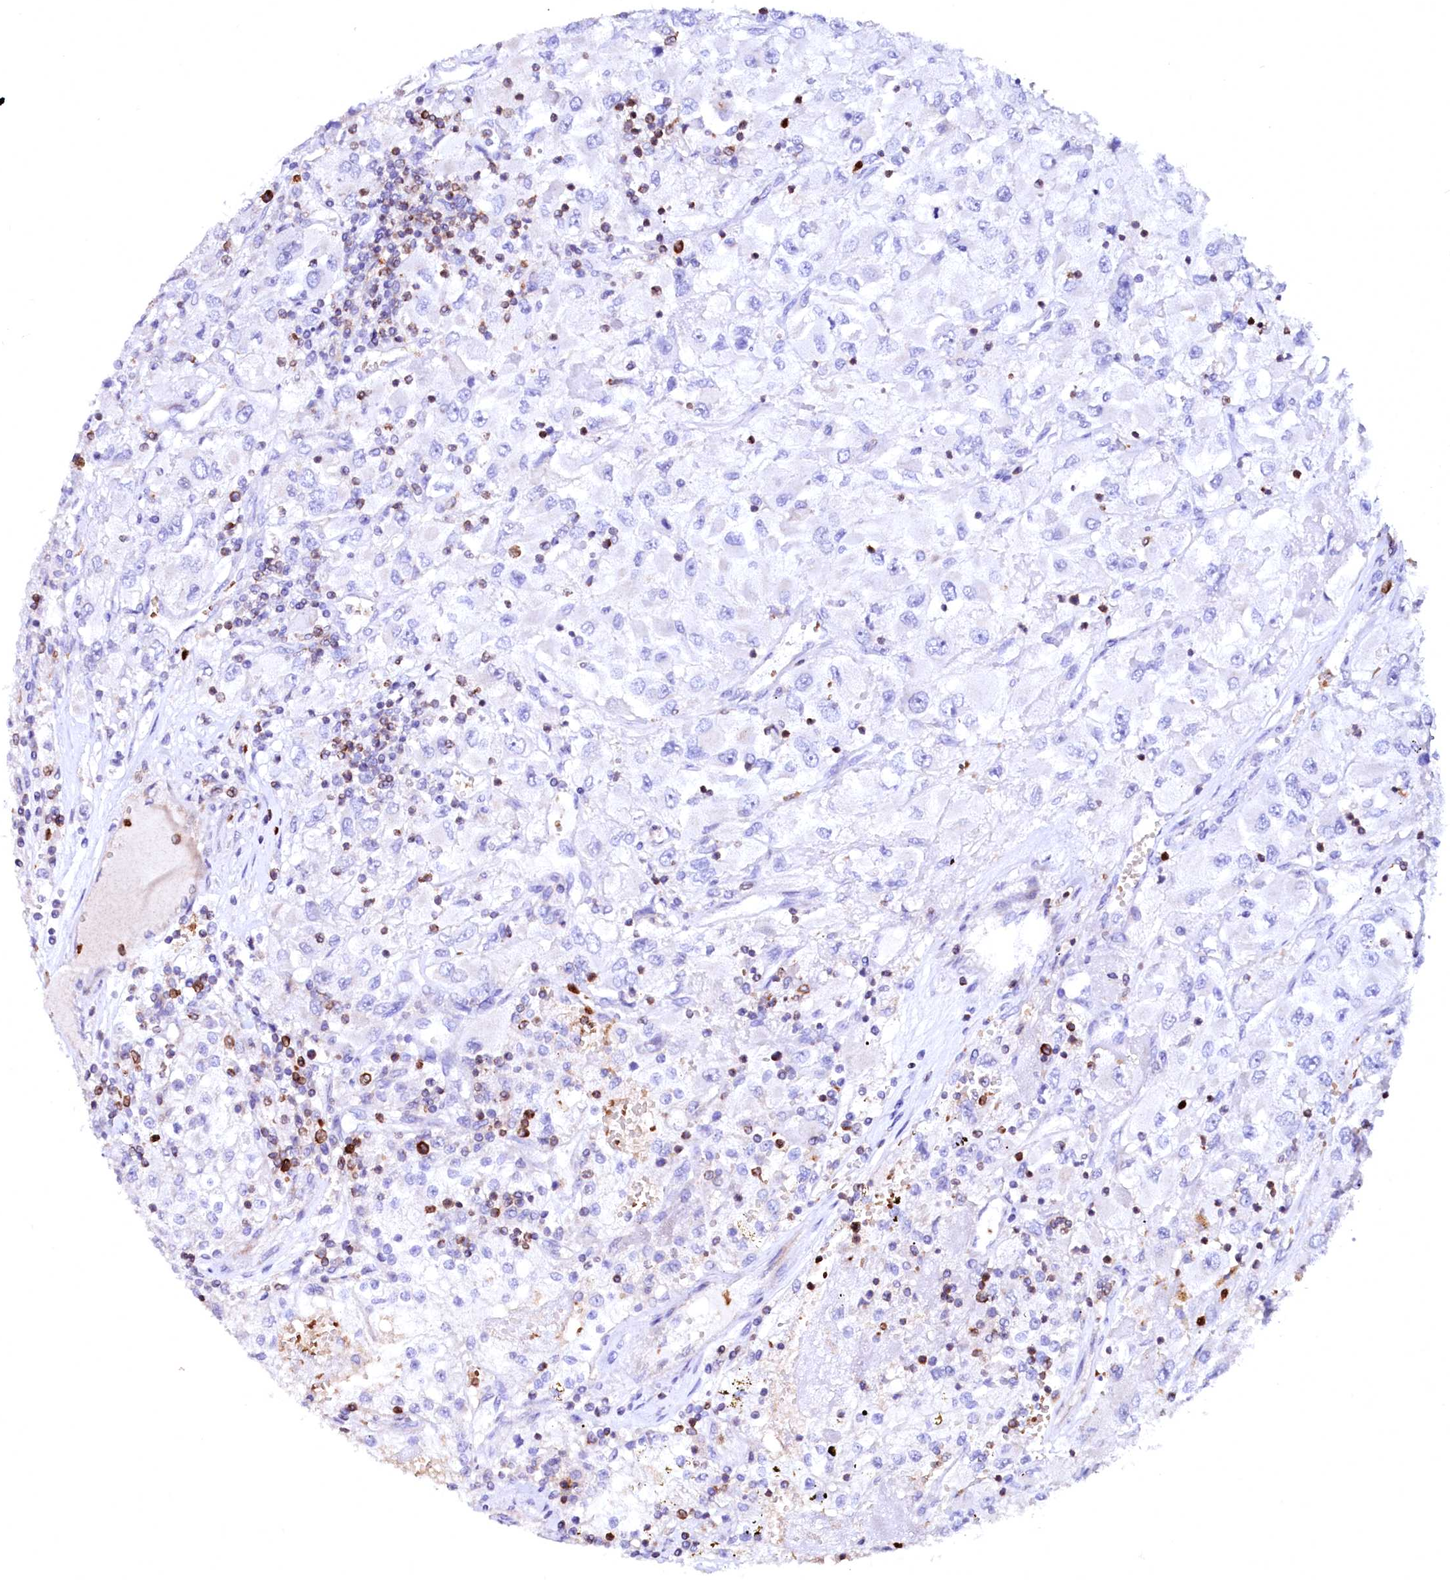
{"staining": {"intensity": "negative", "quantity": "none", "location": "none"}, "tissue": "renal cancer", "cell_type": "Tumor cells", "image_type": "cancer", "snomed": [{"axis": "morphology", "description": "Adenocarcinoma, NOS"}, {"axis": "topography", "description": "Kidney"}], "caption": "A histopathology image of human renal cancer is negative for staining in tumor cells.", "gene": "RAB27A", "patient": {"sex": "female", "age": 52}}